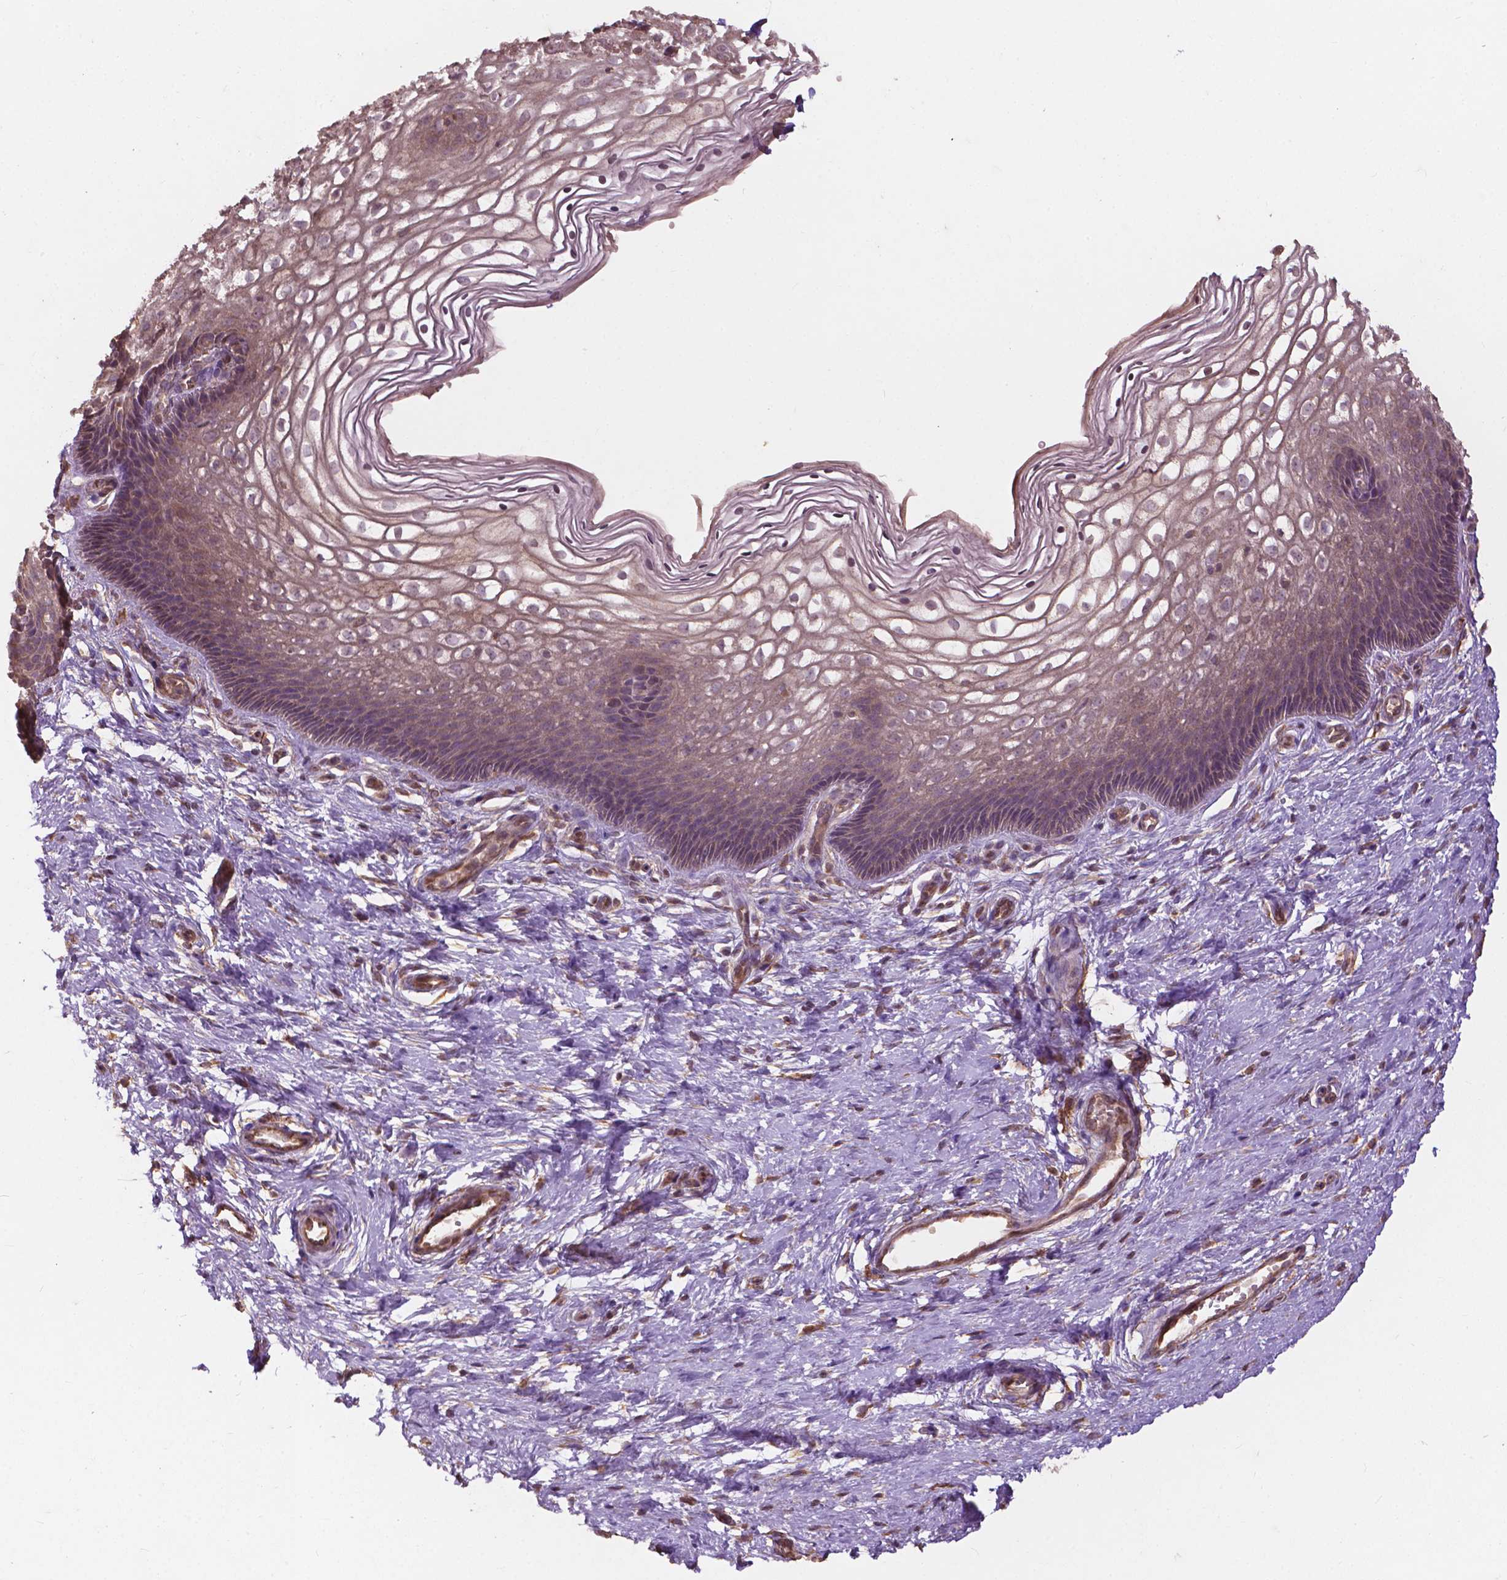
{"staining": {"intensity": "moderate", "quantity": ">75%", "location": "cytoplasmic/membranous"}, "tissue": "cervix", "cell_type": "Glandular cells", "image_type": "normal", "snomed": [{"axis": "morphology", "description": "Normal tissue, NOS"}, {"axis": "topography", "description": "Cervix"}], "caption": "Immunohistochemistry of normal cervix displays medium levels of moderate cytoplasmic/membranous expression in approximately >75% of glandular cells. (Stains: DAB in brown, nuclei in blue, Microscopy: brightfield microscopy at high magnification).", "gene": "CDC42BPA", "patient": {"sex": "female", "age": 34}}